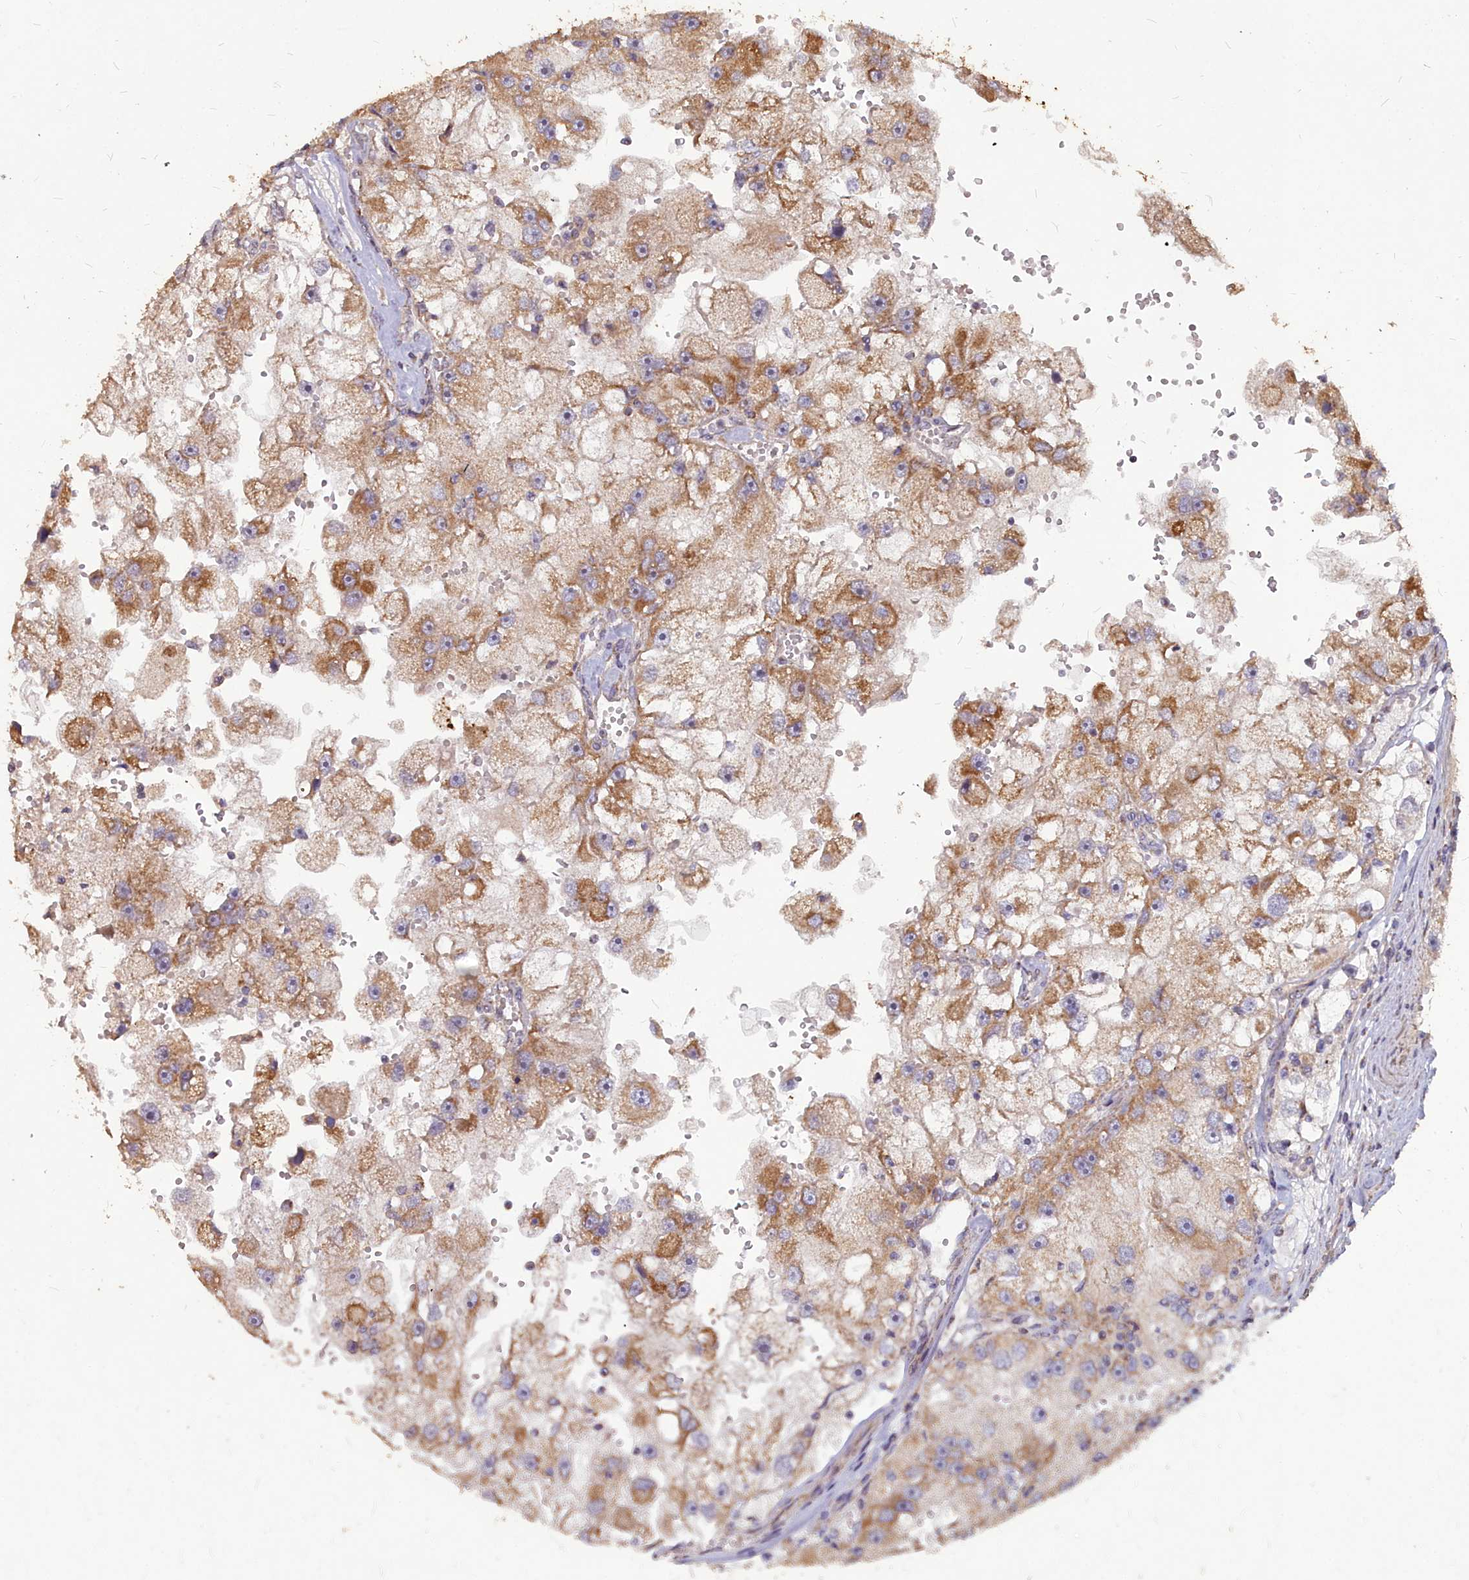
{"staining": {"intensity": "moderate", "quantity": ">75%", "location": "cytoplasmic/membranous"}, "tissue": "renal cancer", "cell_type": "Tumor cells", "image_type": "cancer", "snomed": [{"axis": "morphology", "description": "Adenocarcinoma, NOS"}, {"axis": "topography", "description": "Kidney"}], "caption": "The micrograph shows immunohistochemical staining of renal cancer. There is moderate cytoplasmic/membranous expression is present in approximately >75% of tumor cells.", "gene": "COX11", "patient": {"sex": "male", "age": 63}}